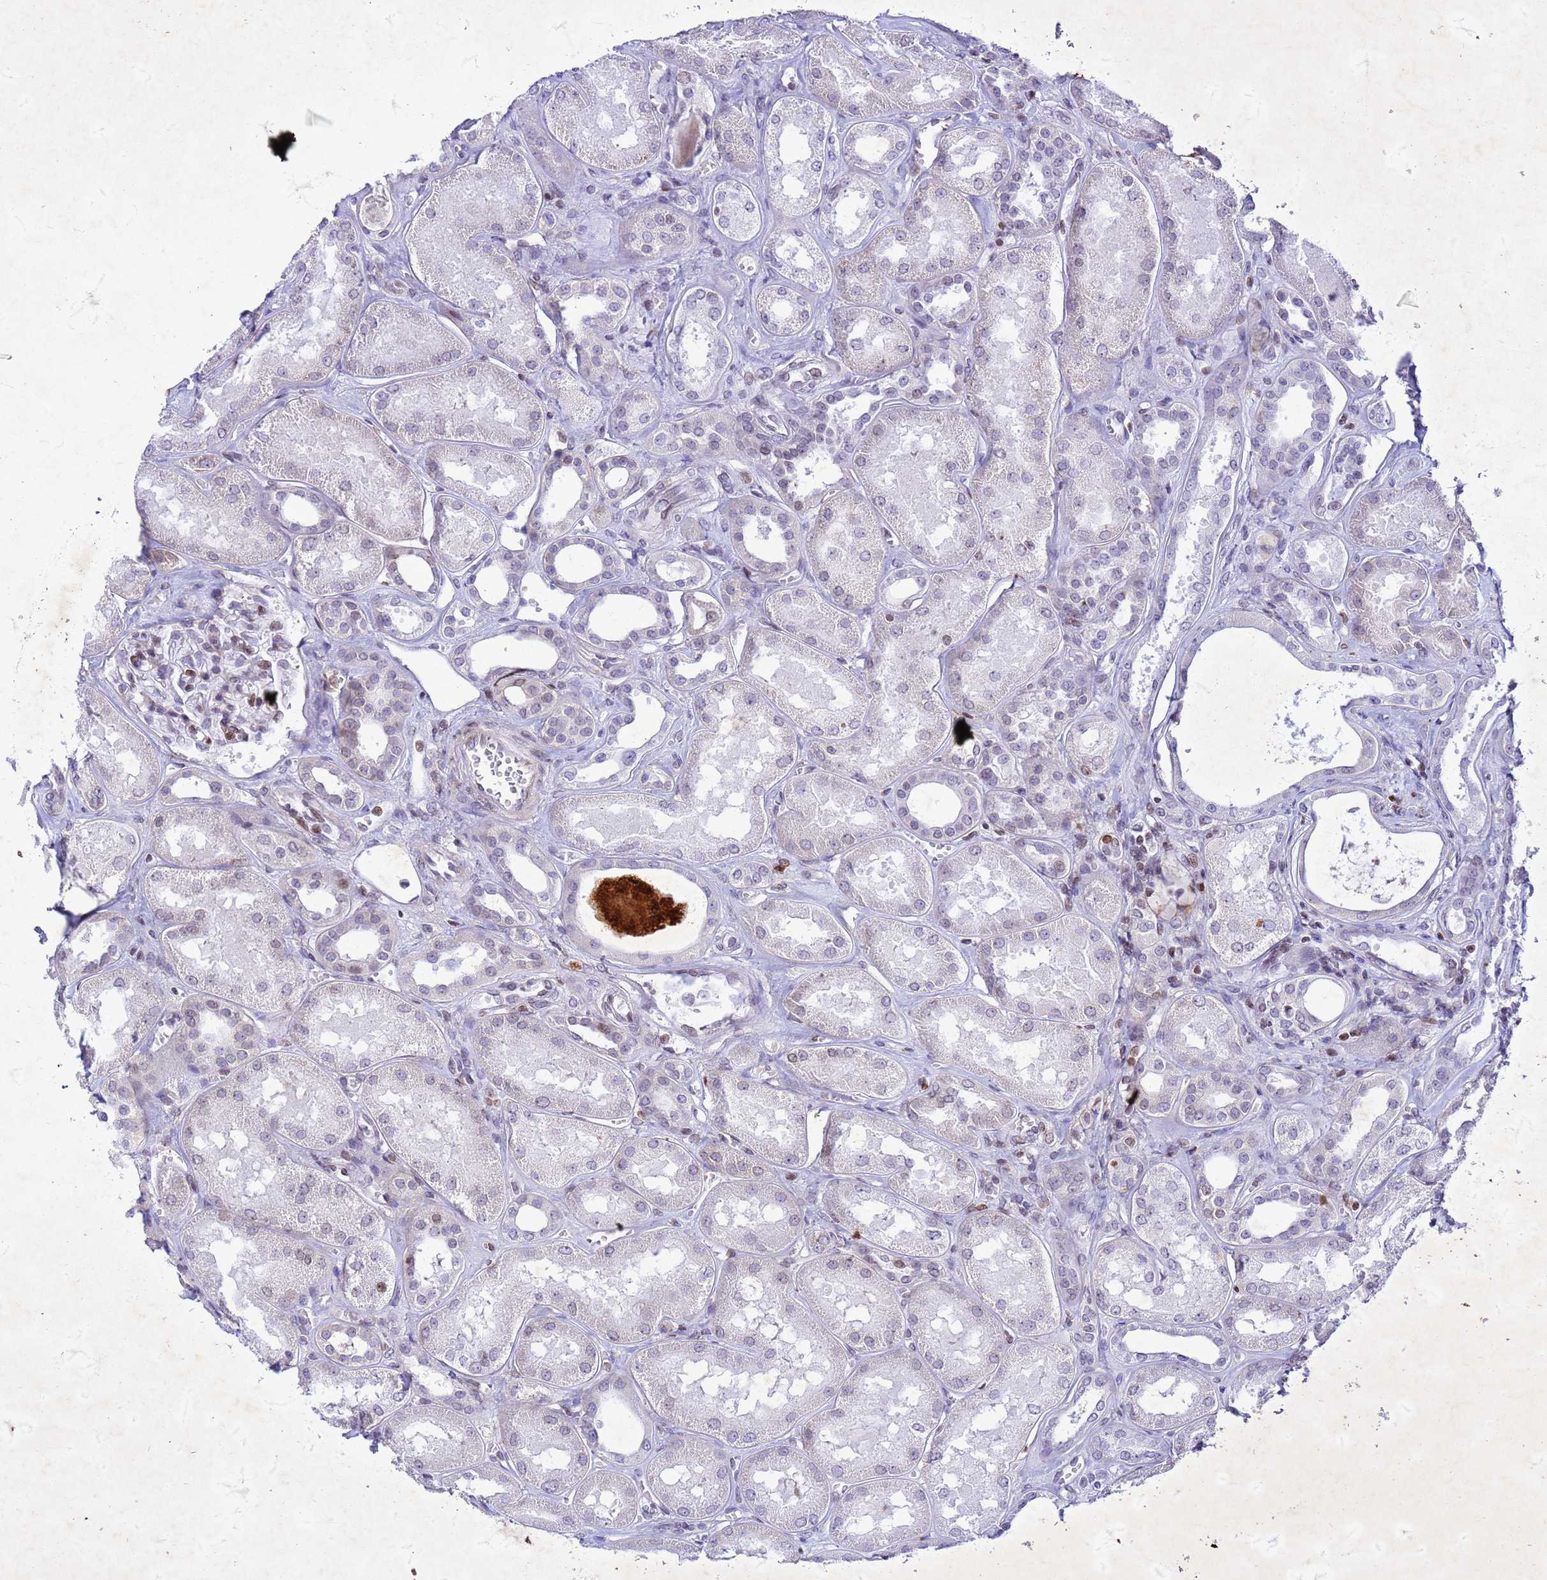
{"staining": {"intensity": "moderate", "quantity": "<25%", "location": "nuclear"}, "tissue": "kidney", "cell_type": "Cells in glomeruli", "image_type": "normal", "snomed": [{"axis": "morphology", "description": "Normal tissue, NOS"}, {"axis": "morphology", "description": "Adenocarcinoma, NOS"}, {"axis": "topography", "description": "Kidney"}], "caption": "Immunohistochemistry micrograph of unremarkable human kidney stained for a protein (brown), which shows low levels of moderate nuclear expression in approximately <25% of cells in glomeruli.", "gene": "COPS9", "patient": {"sex": "female", "age": 68}}